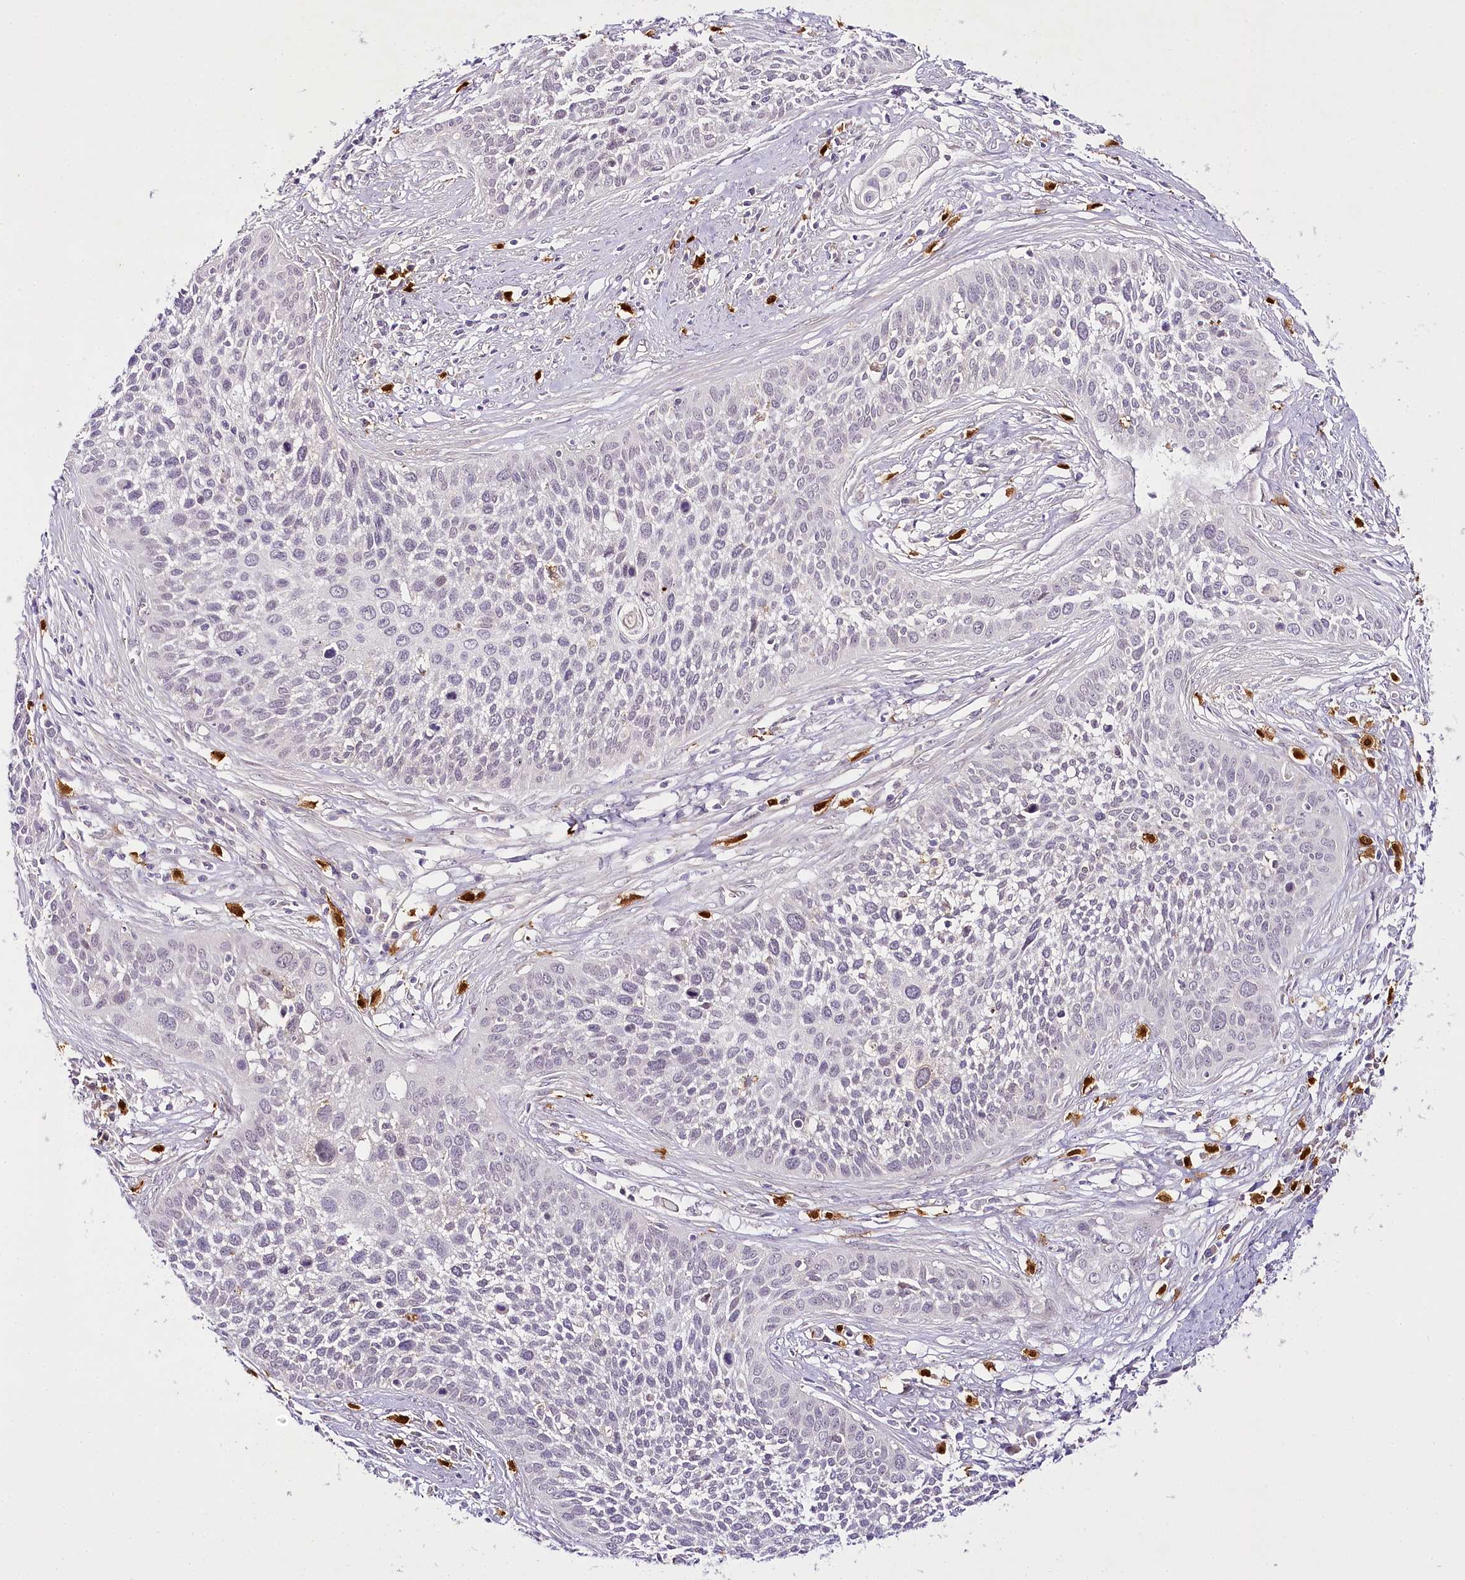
{"staining": {"intensity": "negative", "quantity": "none", "location": "none"}, "tissue": "cervical cancer", "cell_type": "Tumor cells", "image_type": "cancer", "snomed": [{"axis": "morphology", "description": "Squamous cell carcinoma, NOS"}, {"axis": "topography", "description": "Cervix"}], "caption": "Tumor cells are negative for protein expression in human cervical cancer (squamous cell carcinoma). (DAB IHC, high magnification).", "gene": "VWA5A", "patient": {"sex": "female", "age": 34}}